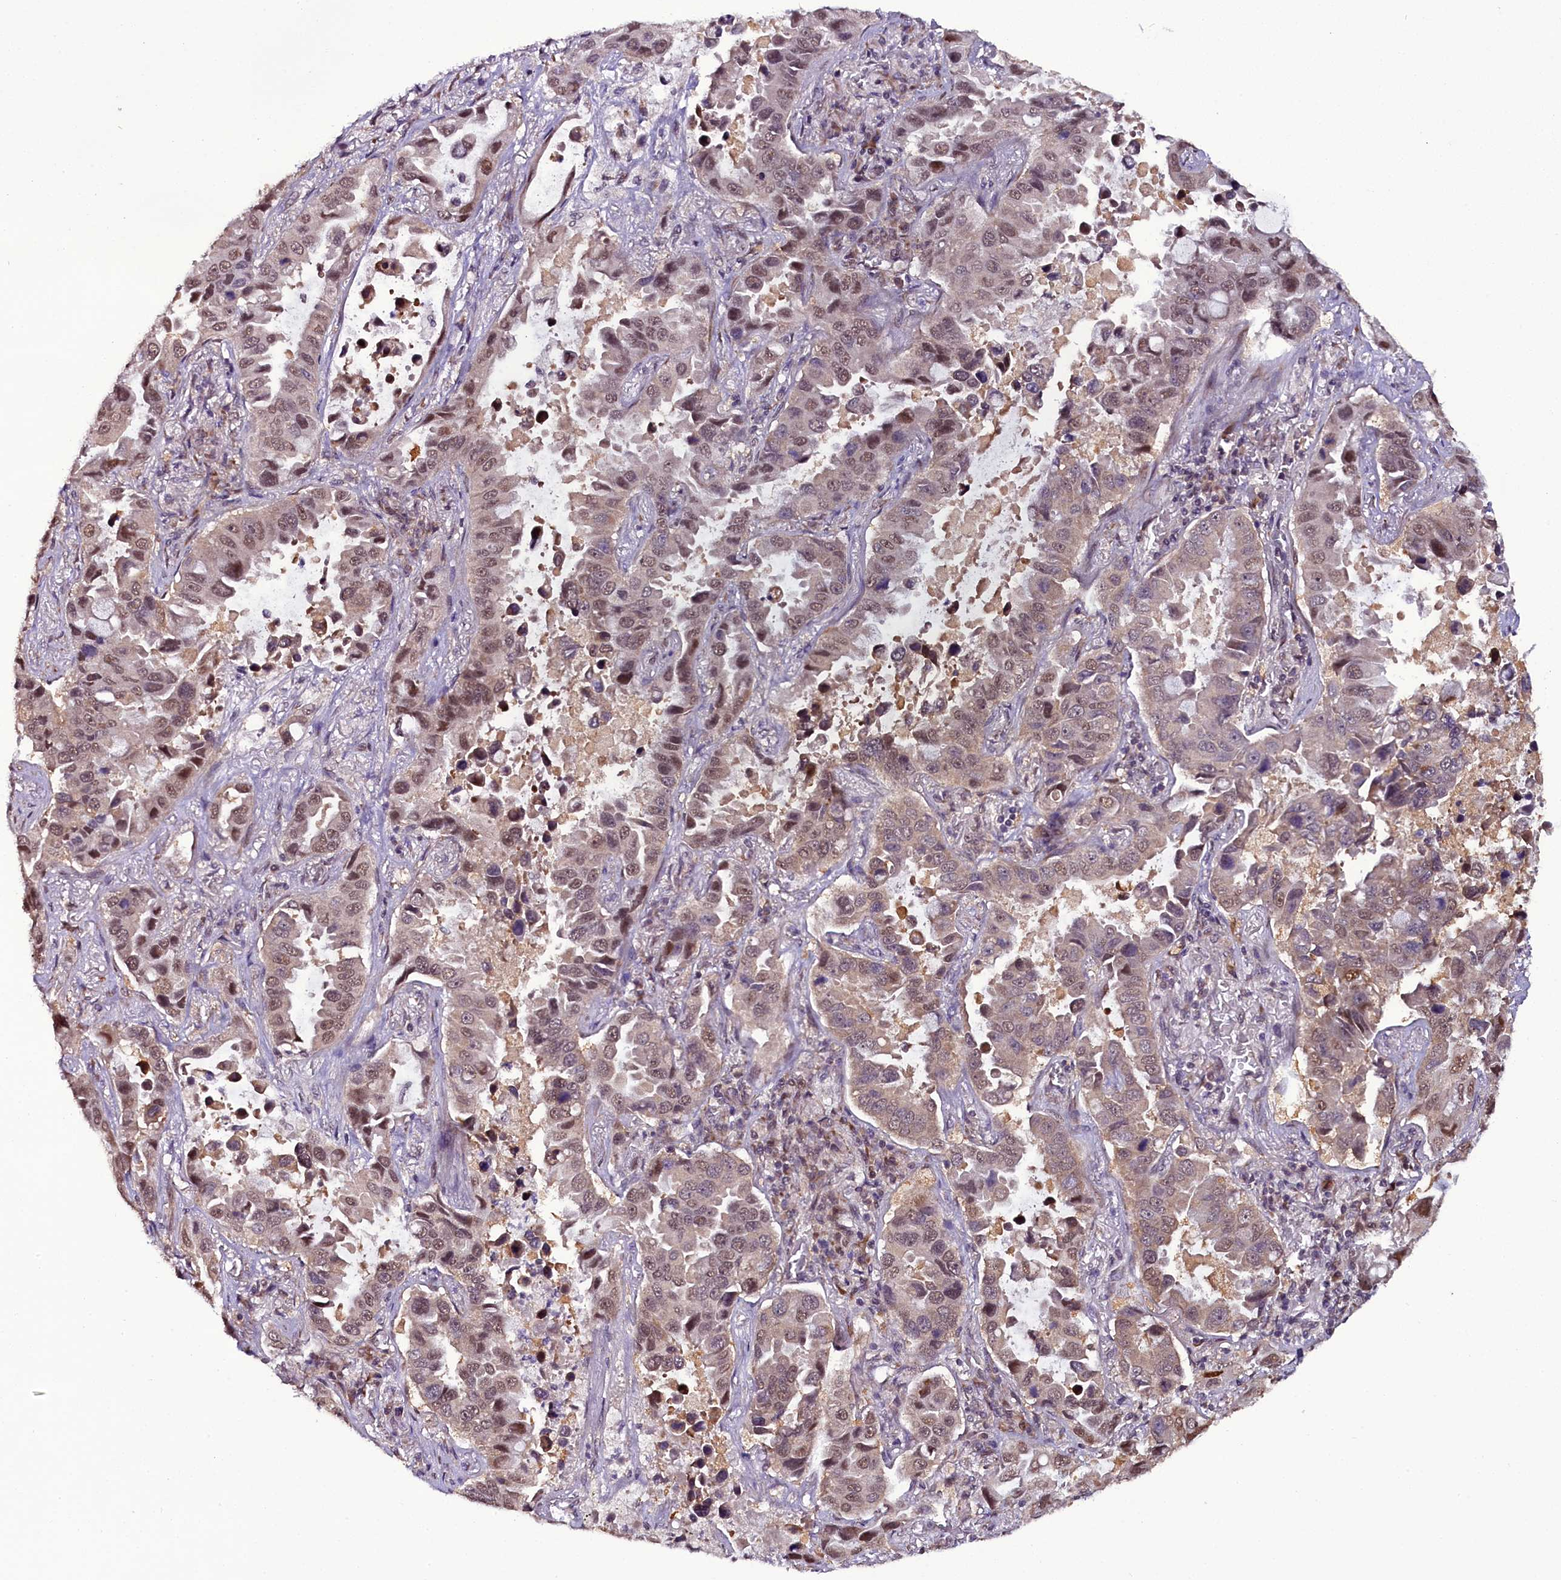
{"staining": {"intensity": "weak", "quantity": "25%-75%", "location": "cytoplasmic/membranous,nuclear"}, "tissue": "lung cancer", "cell_type": "Tumor cells", "image_type": "cancer", "snomed": [{"axis": "morphology", "description": "Adenocarcinoma, NOS"}, {"axis": "topography", "description": "Lung"}], "caption": "Protein staining by IHC displays weak cytoplasmic/membranous and nuclear positivity in approximately 25%-75% of tumor cells in lung cancer. (Brightfield microscopy of DAB IHC at high magnification).", "gene": "RPUSD2", "patient": {"sex": "male", "age": 64}}